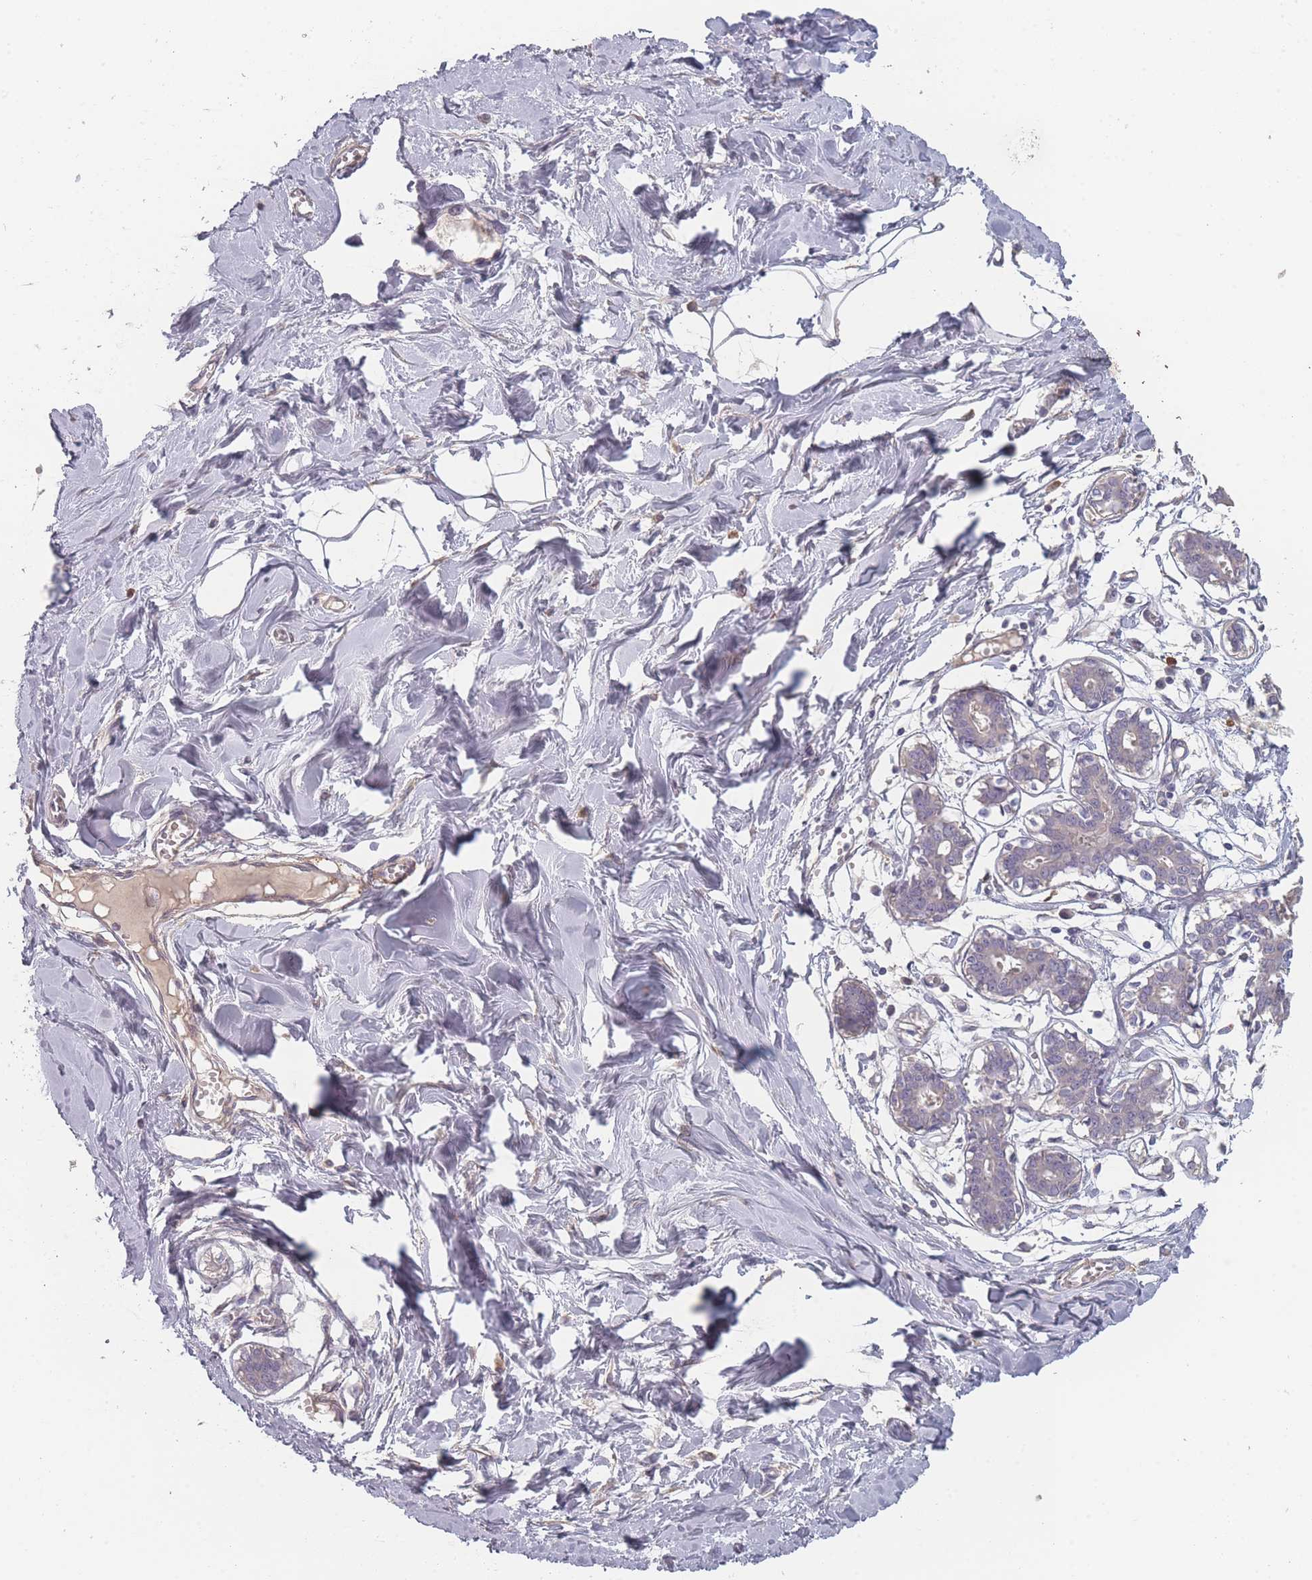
{"staining": {"intensity": "negative", "quantity": "none", "location": "none"}, "tissue": "breast", "cell_type": "Adipocytes", "image_type": "normal", "snomed": [{"axis": "morphology", "description": "Normal tissue, NOS"}, {"axis": "topography", "description": "Breast"}], "caption": "IHC of unremarkable breast demonstrates no positivity in adipocytes.", "gene": "BST1", "patient": {"sex": "female", "age": 27}}